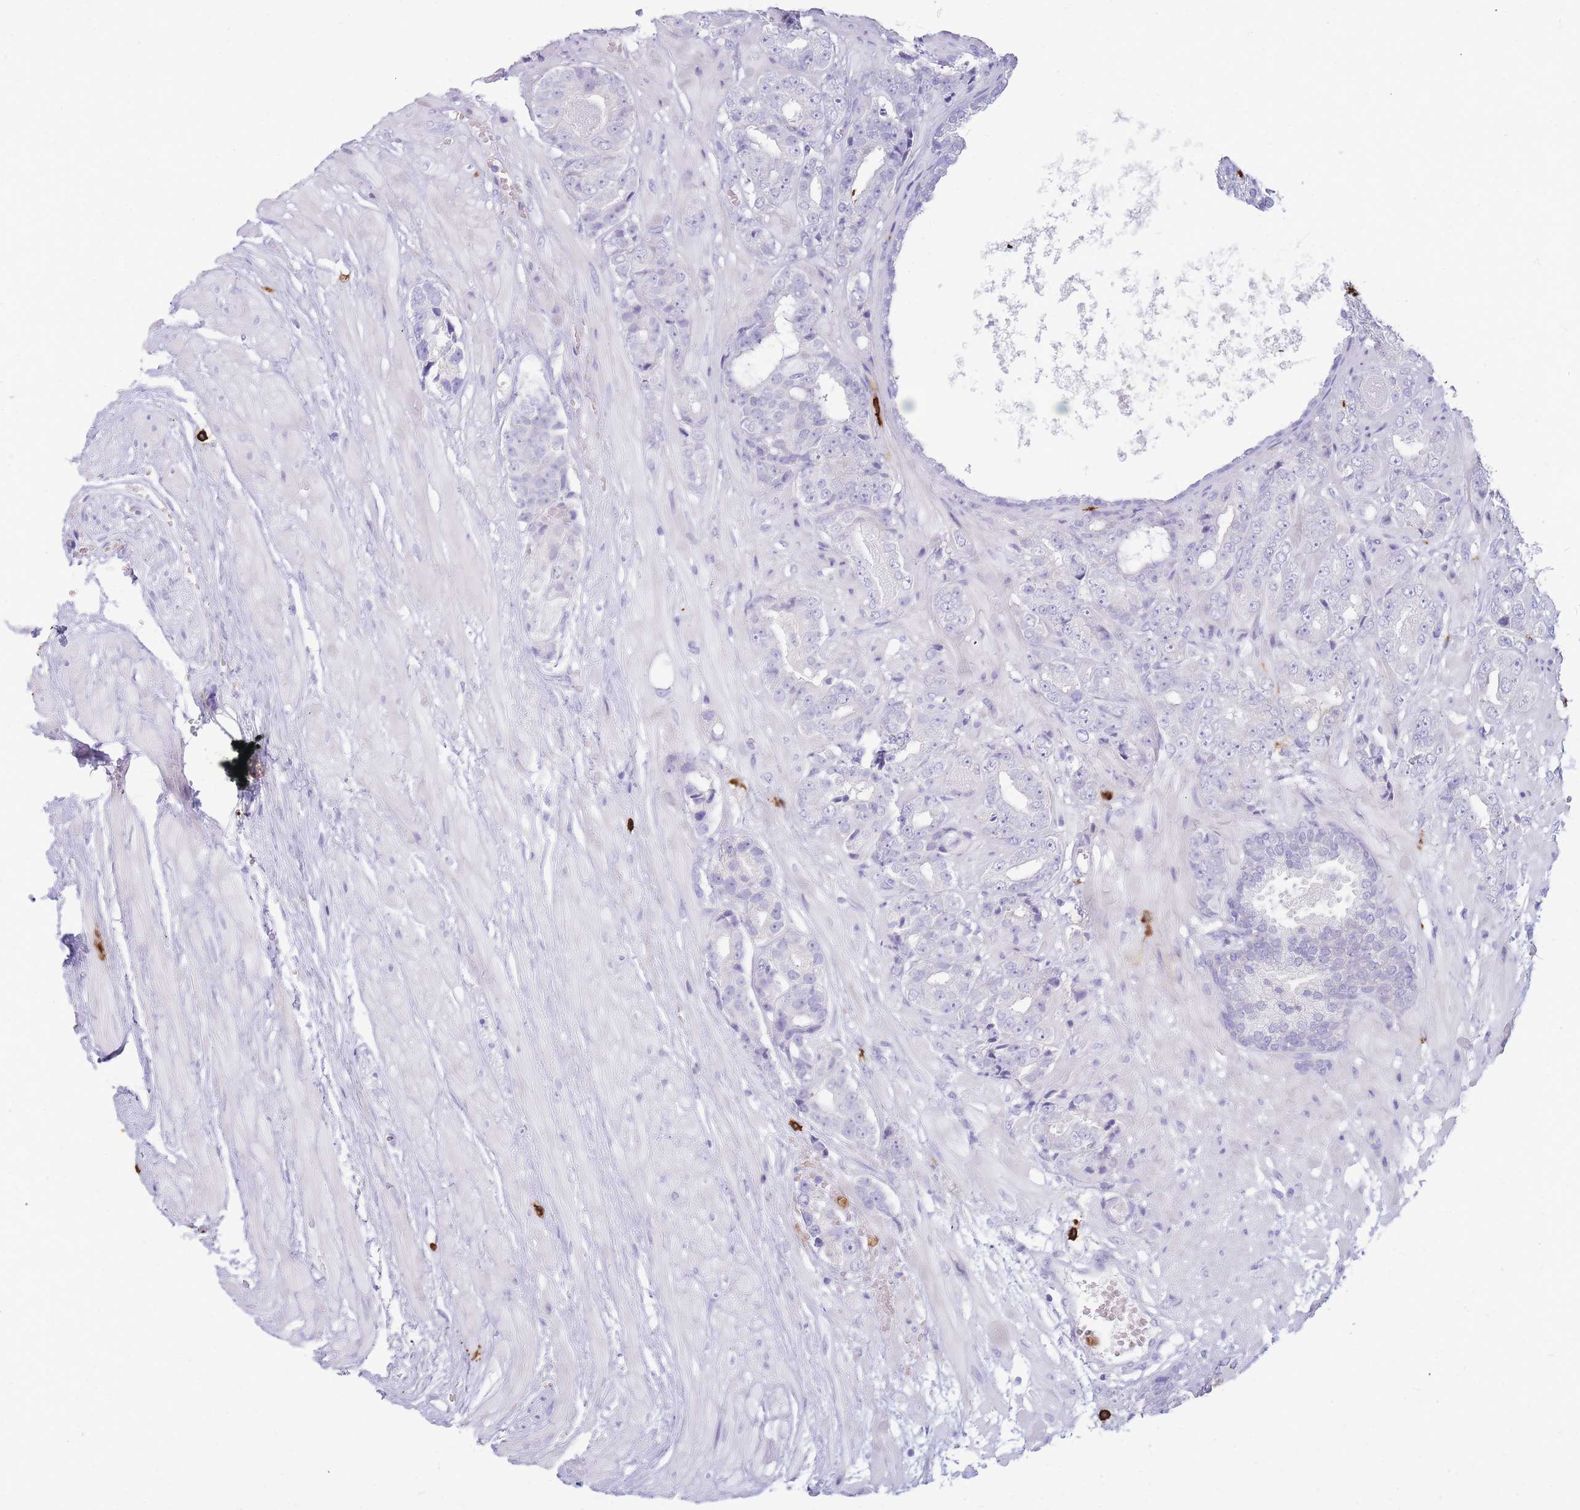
{"staining": {"intensity": "negative", "quantity": "none", "location": "none"}, "tissue": "prostate cancer", "cell_type": "Tumor cells", "image_type": "cancer", "snomed": [{"axis": "morphology", "description": "Adenocarcinoma, High grade"}, {"axis": "topography", "description": "Prostate"}], "caption": "Tumor cells show no significant positivity in prostate cancer (high-grade adenocarcinoma). (DAB (3,3'-diaminobenzidine) immunohistochemistry (IHC) with hematoxylin counter stain).", "gene": "TPSAB1", "patient": {"sex": "male", "age": 71}}